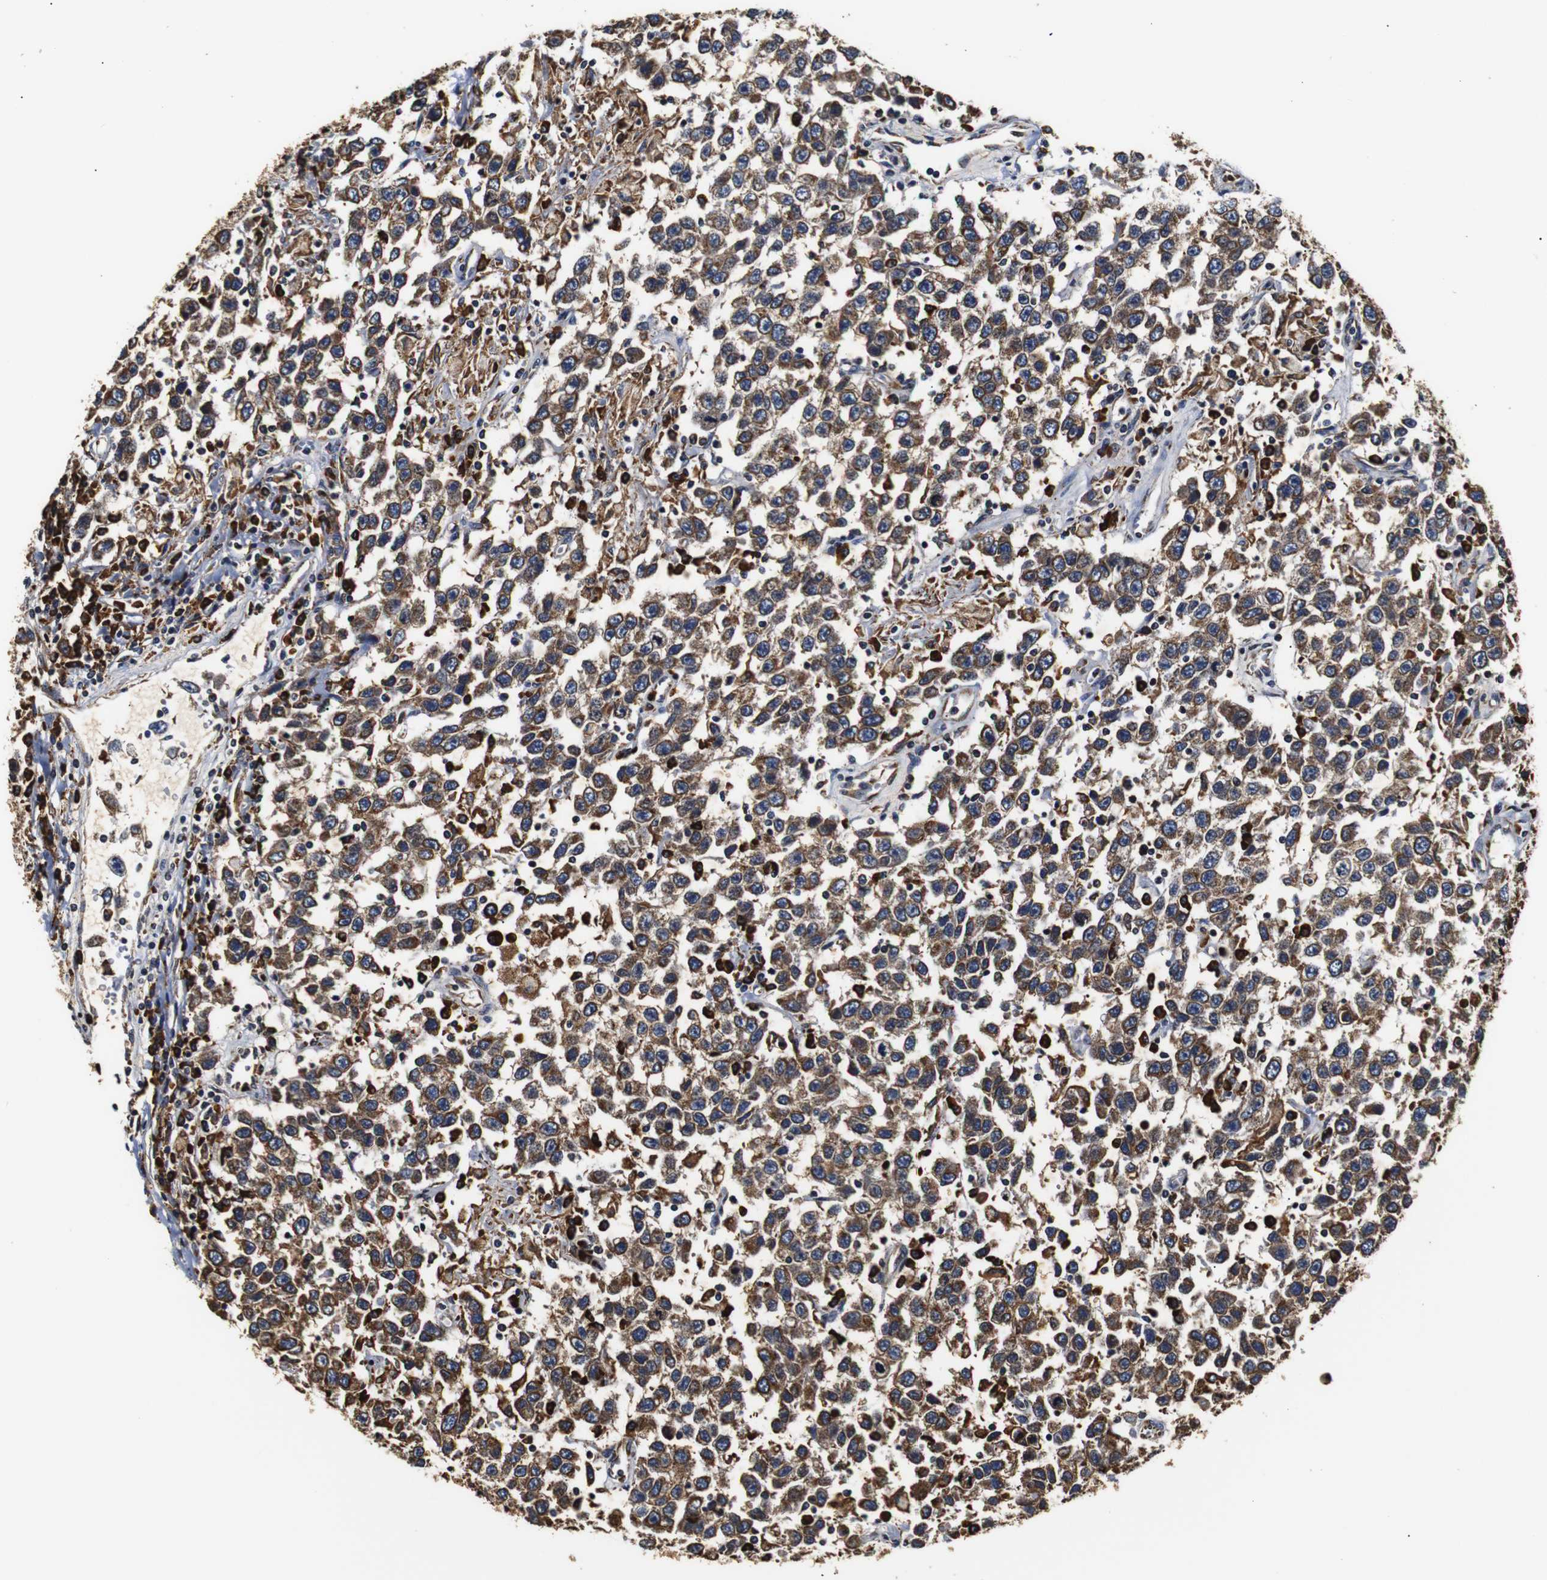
{"staining": {"intensity": "moderate", "quantity": ">75%", "location": "cytoplasmic/membranous"}, "tissue": "testis cancer", "cell_type": "Tumor cells", "image_type": "cancer", "snomed": [{"axis": "morphology", "description": "Seminoma, NOS"}, {"axis": "topography", "description": "Testis"}], "caption": "Immunohistochemical staining of human seminoma (testis) demonstrates medium levels of moderate cytoplasmic/membranous staining in approximately >75% of tumor cells.", "gene": "HHIP", "patient": {"sex": "male", "age": 41}}